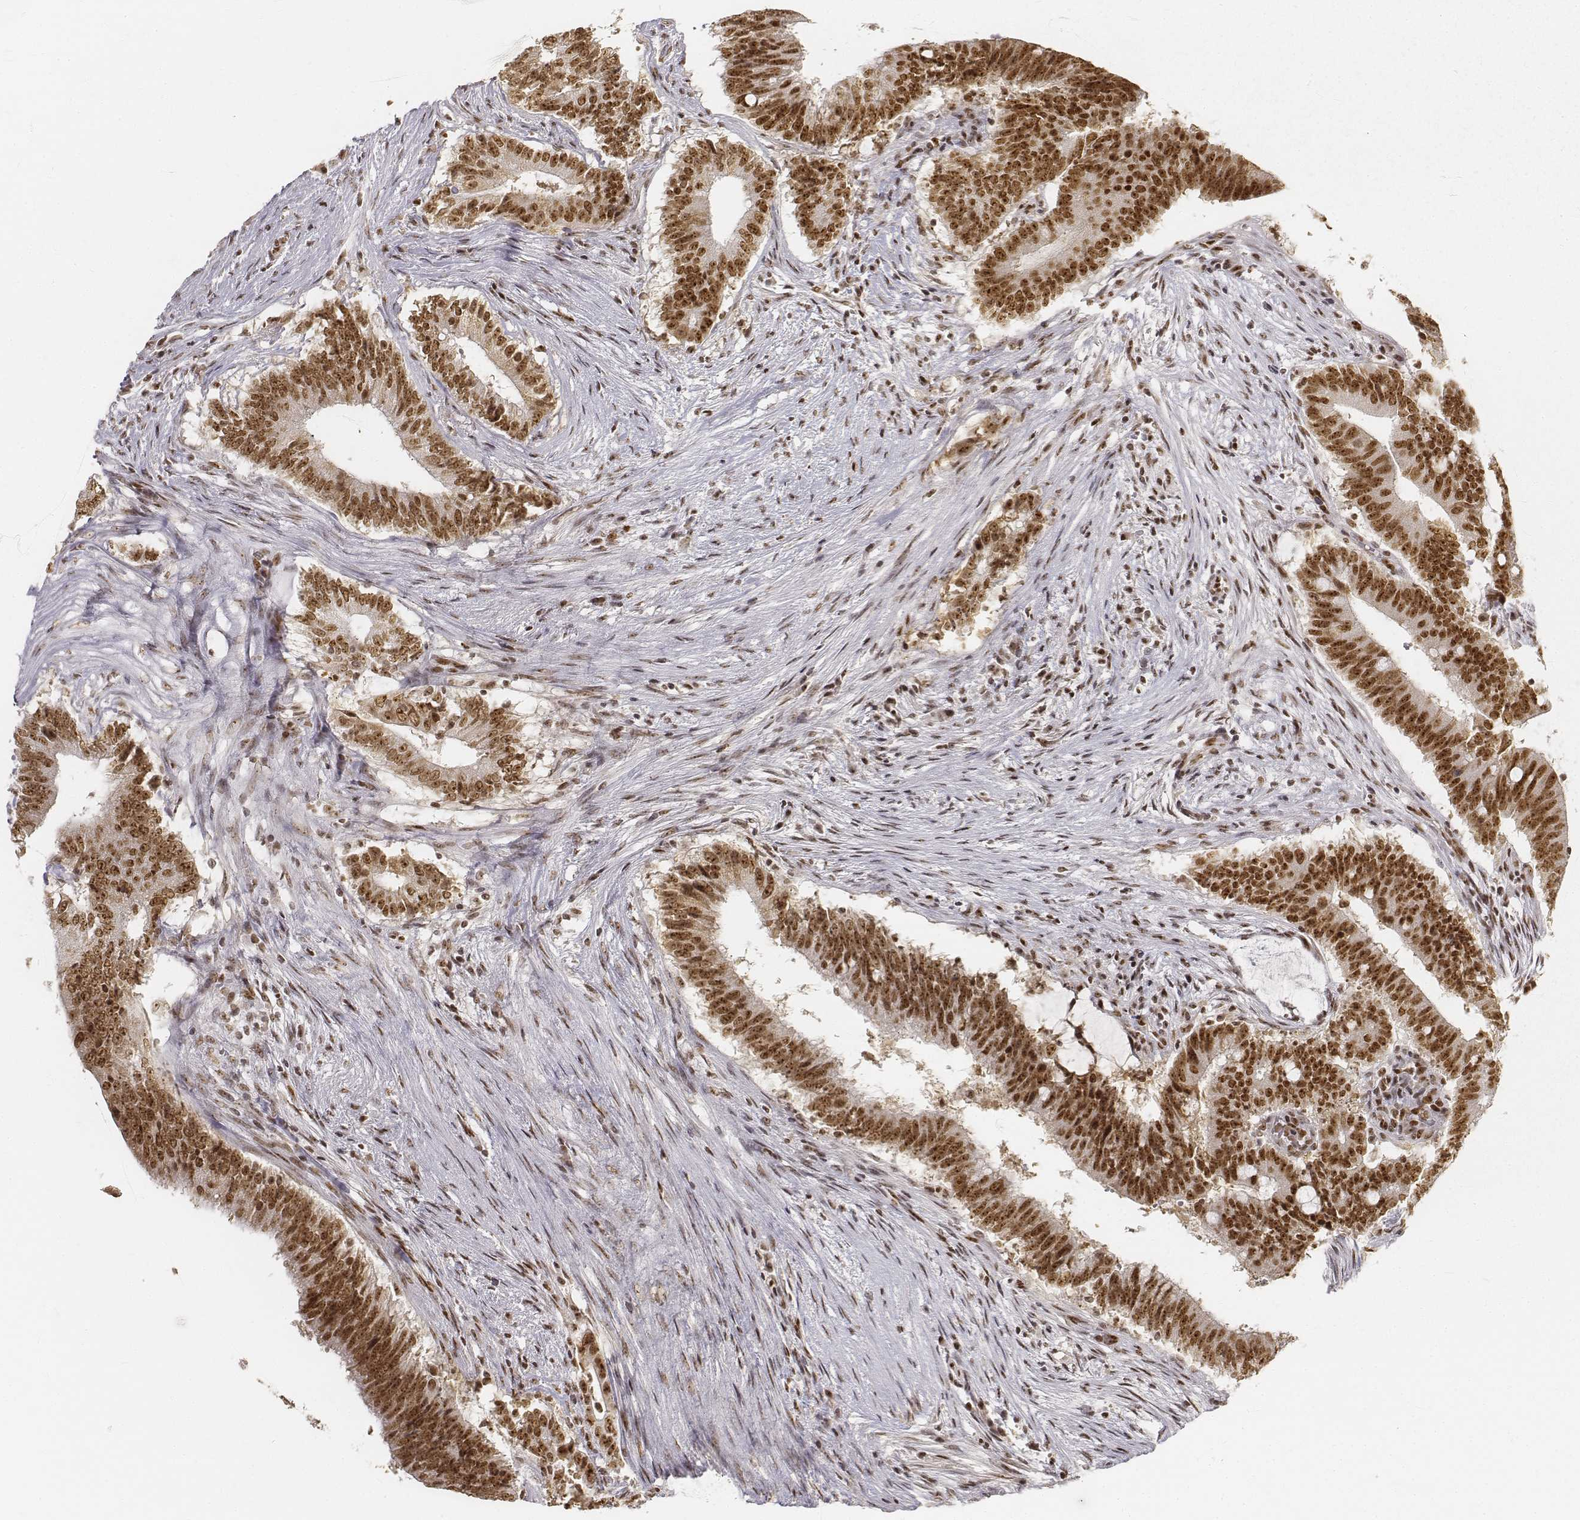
{"staining": {"intensity": "strong", "quantity": ">75%", "location": "nuclear"}, "tissue": "colorectal cancer", "cell_type": "Tumor cells", "image_type": "cancer", "snomed": [{"axis": "morphology", "description": "Adenocarcinoma, NOS"}, {"axis": "topography", "description": "Colon"}], "caption": "About >75% of tumor cells in colorectal adenocarcinoma demonstrate strong nuclear protein positivity as visualized by brown immunohistochemical staining.", "gene": "PHF6", "patient": {"sex": "female", "age": 43}}